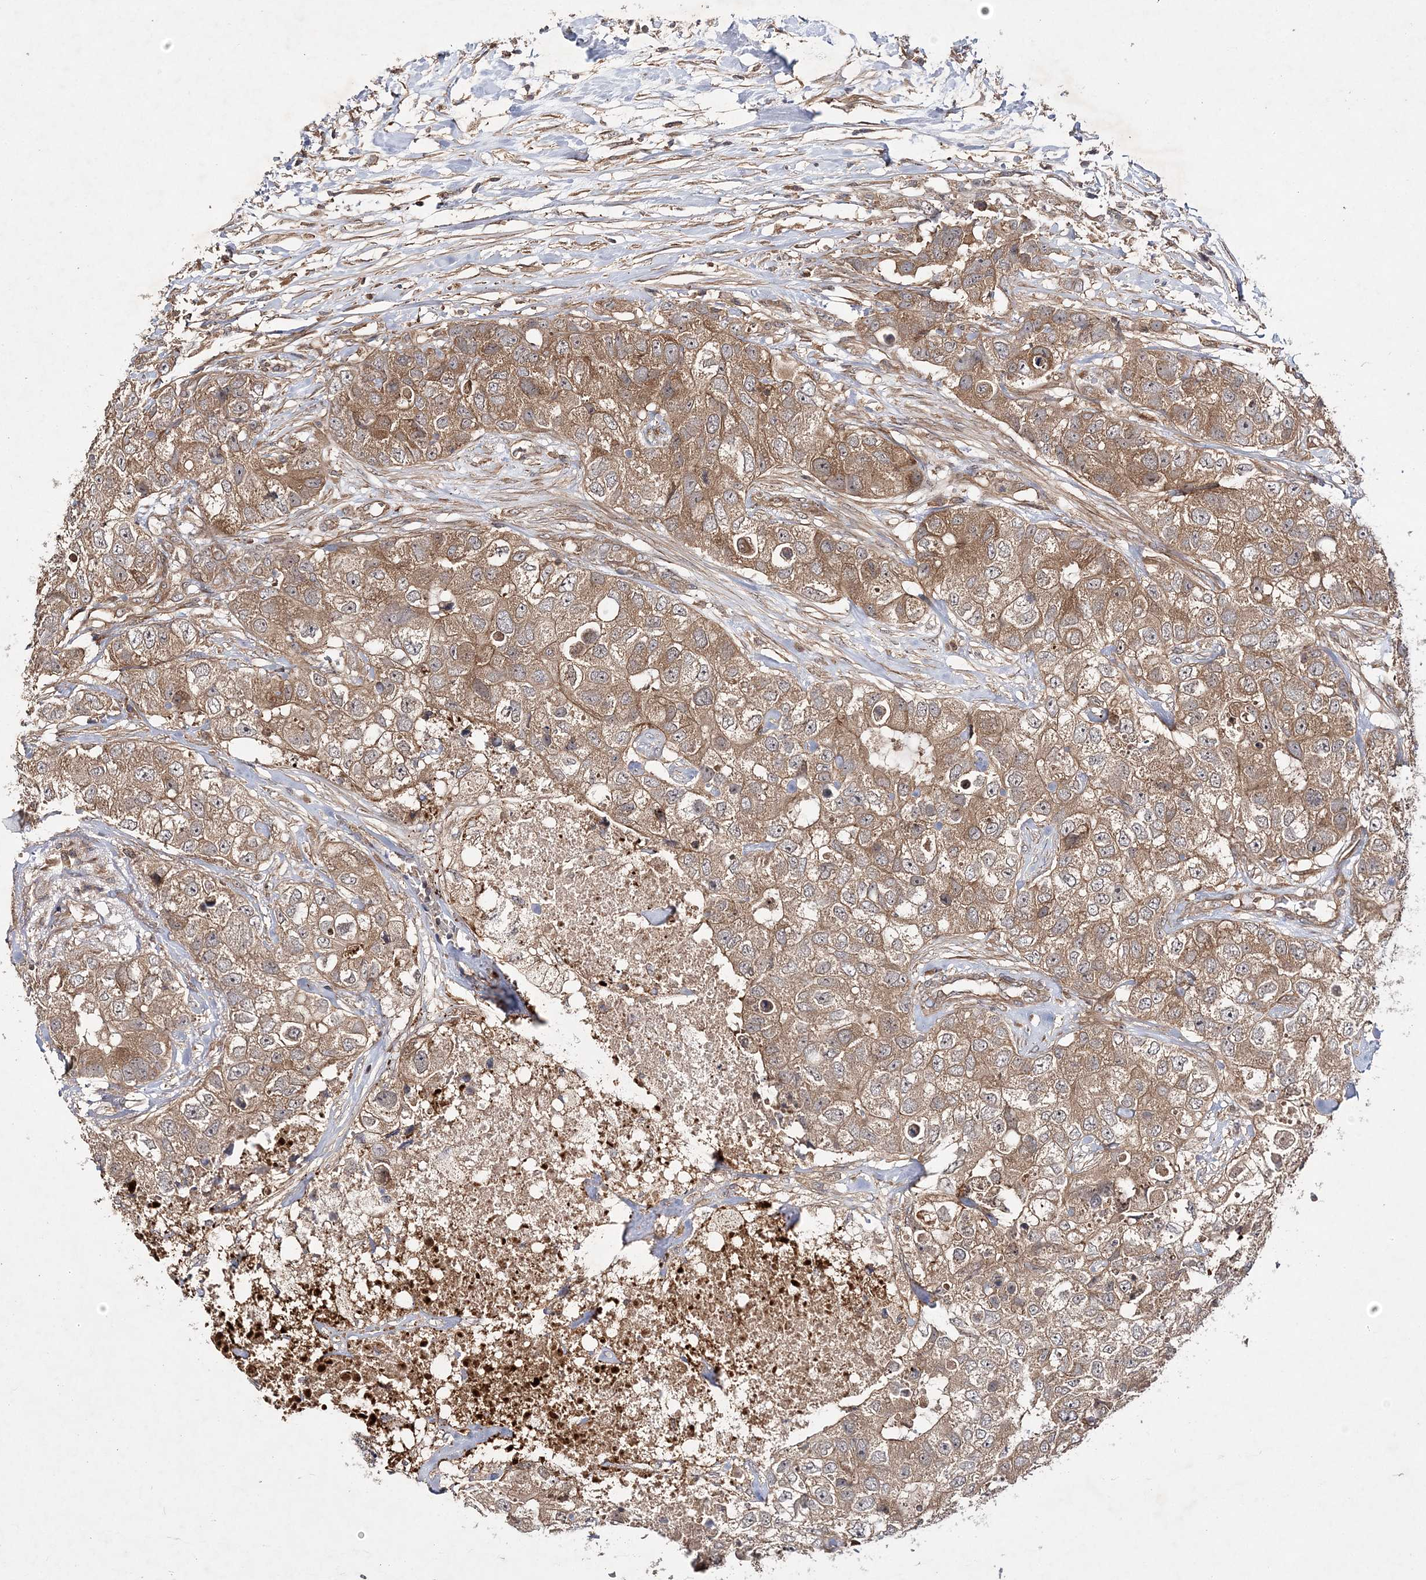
{"staining": {"intensity": "moderate", "quantity": ">75%", "location": "cytoplasmic/membranous"}, "tissue": "breast cancer", "cell_type": "Tumor cells", "image_type": "cancer", "snomed": [{"axis": "morphology", "description": "Duct carcinoma"}, {"axis": "topography", "description": "Breast"}], "caption": "Protein expression analysis of breast cancer displays moderate cytoplasmic/membranous expression in about >75% of tumor cells.", "gene": "TMEM9B", "patient": {"sex": "female", "age": 62}}